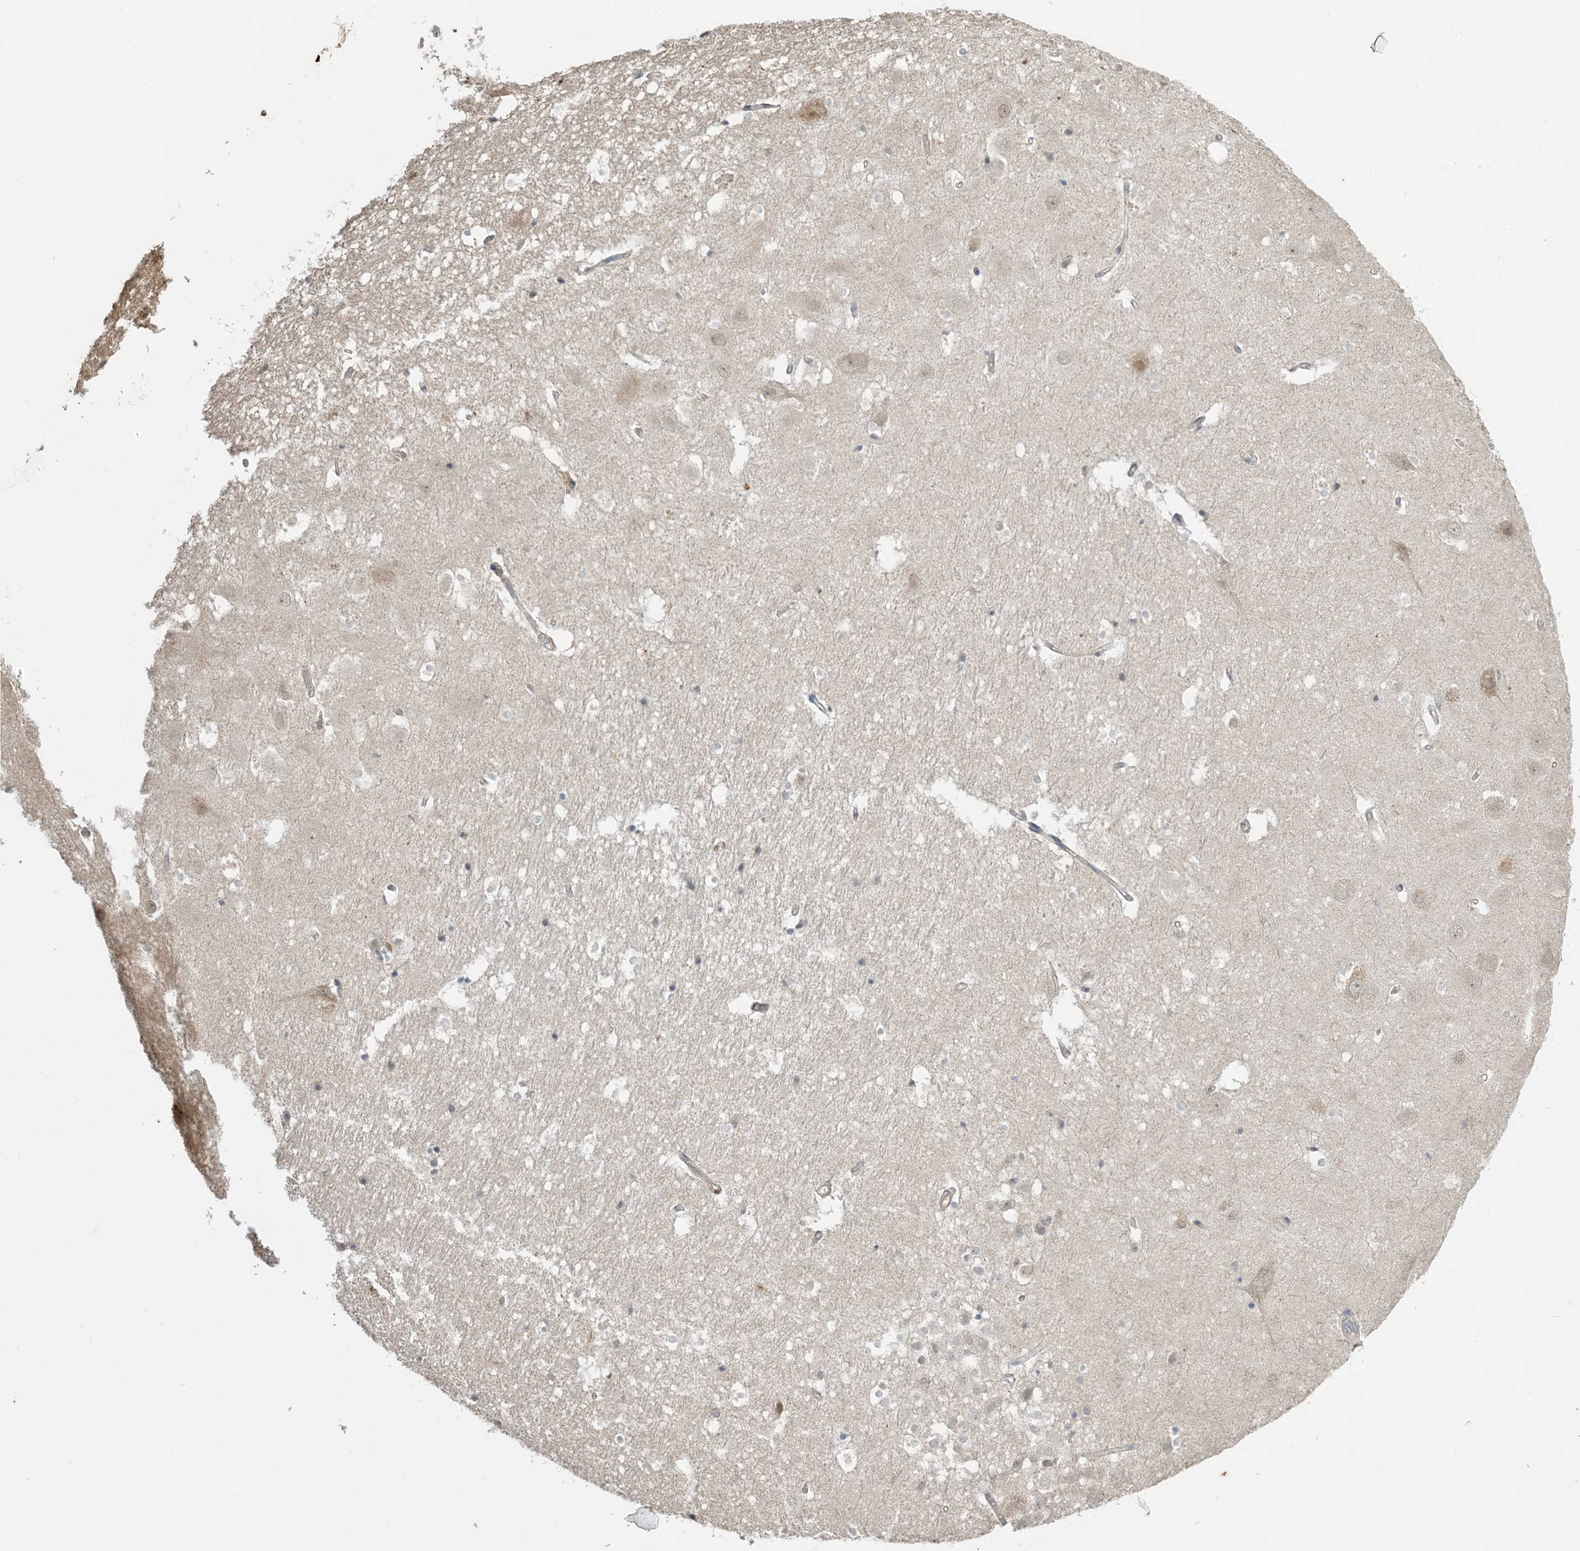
{"staining": {"intensity": "negative", "quantity": "none", "location": "none"}, "tissue": "hippocampus", "cell_type": "Glial cells", "image_type": "normal", "snomed": [{"axis": "morphology", "description": "Normal tissue, NOS"}, {"axis": "topography", "description": "Hippocampus"}], "caption": "Immunohistochemical staining of unremarkable human hippocampus exhibits no significant positivity in glial cells. (Stains: DAB immunohistochemistry with hematoxylin counter stain, Microscopy: brightfield microscopy at high magnification).", "gene": "TMSB4X", "patient": {"sex": "female", "age": 52}}